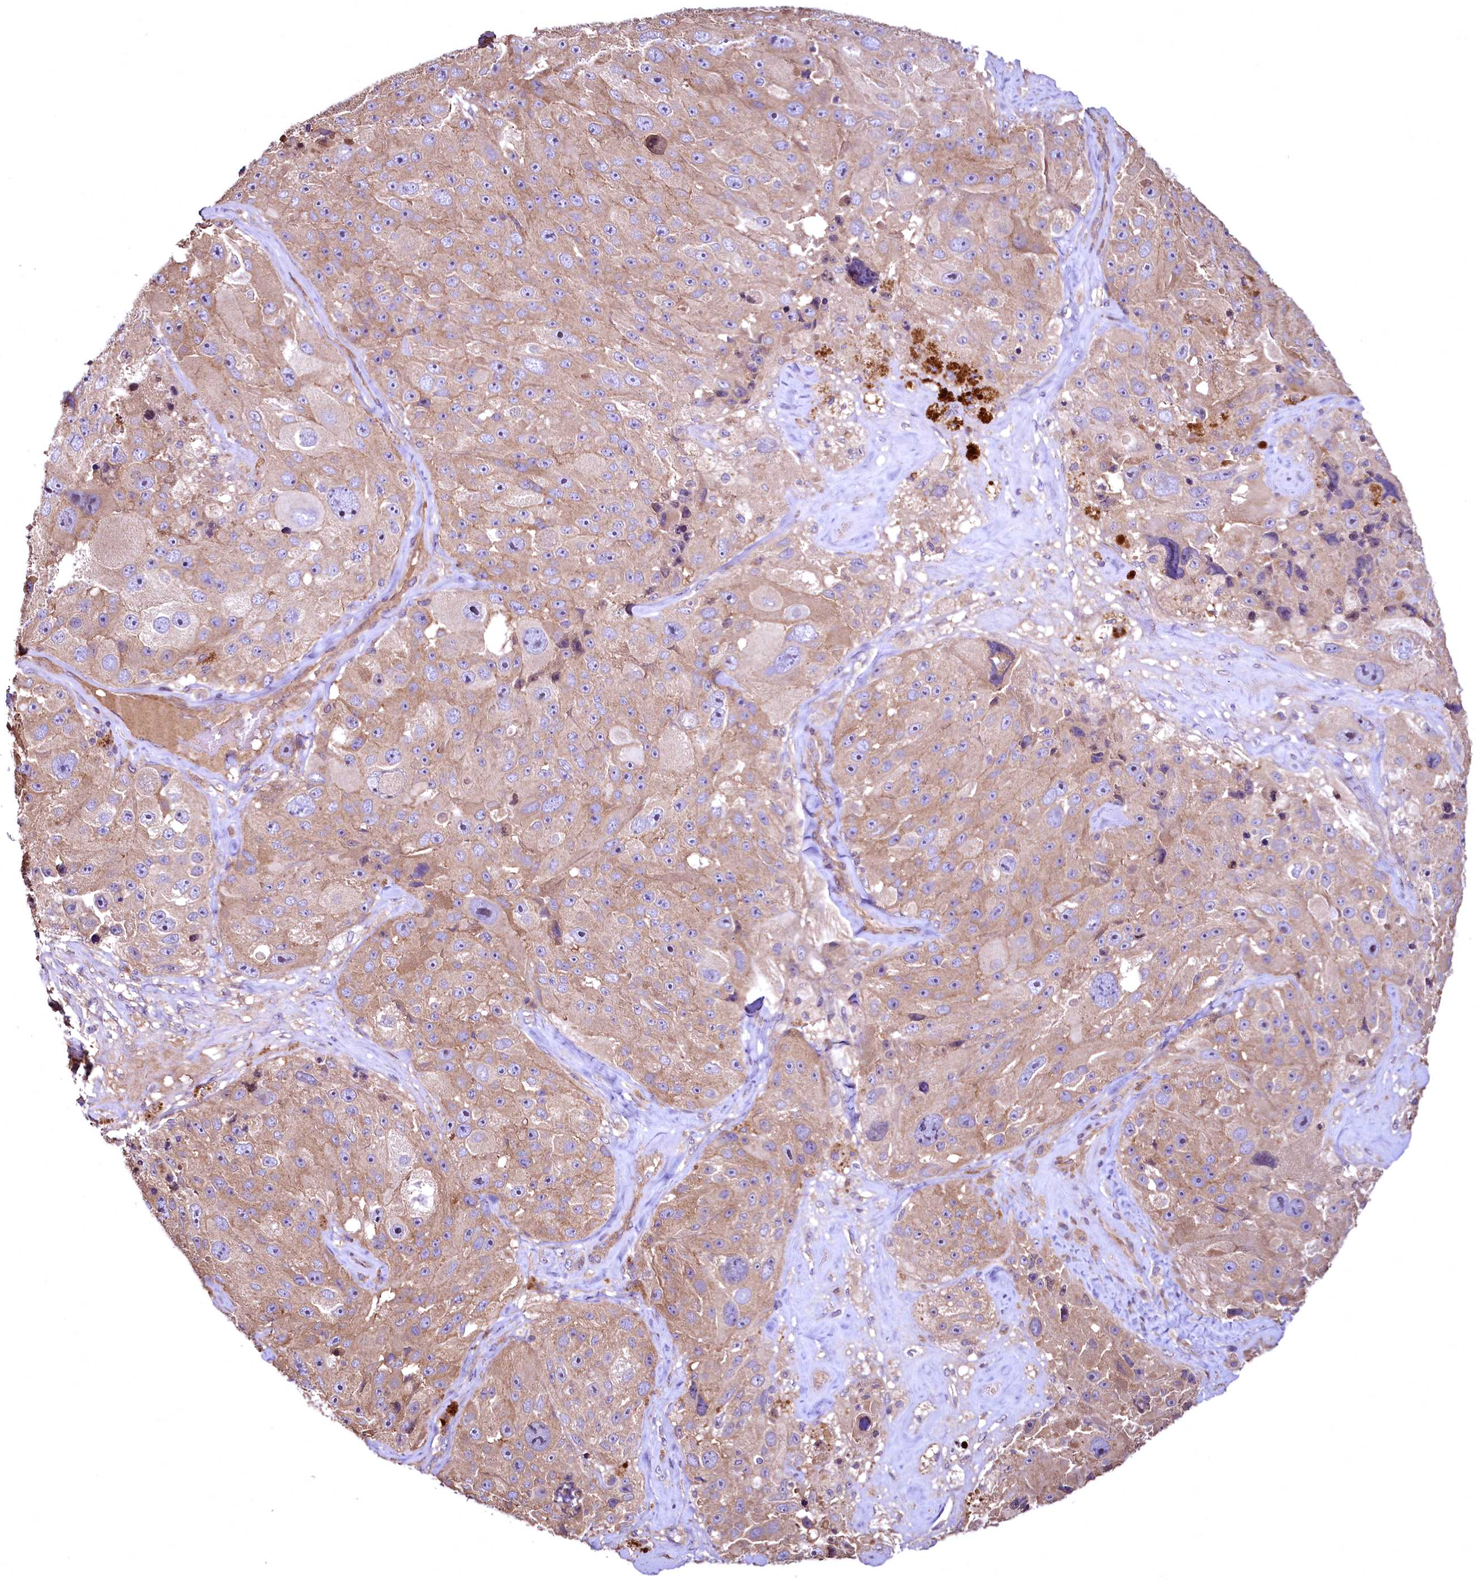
{"staining": {"intensity": "moderate", "quantity": ">75%", "location": "cytoplasmic/membranous"}, "tissue": "melanoma", "cell_type": "Tumor cells", "image_type": "cancer", "snomed": [{"axis": "morphology", "description": "Malignant melanoma, Metastatic site"}, {"axis": "topography", "description": "Lymph node"}], "caption": "Melanoma stained with DAB immunohistochemistry (IHC) shows medium levels of moderate cytoplasmic/membranous staining in about >75% of tumor cells.", "gene": "TBCEL", "patient": {"sex": "male", "age": 62}}